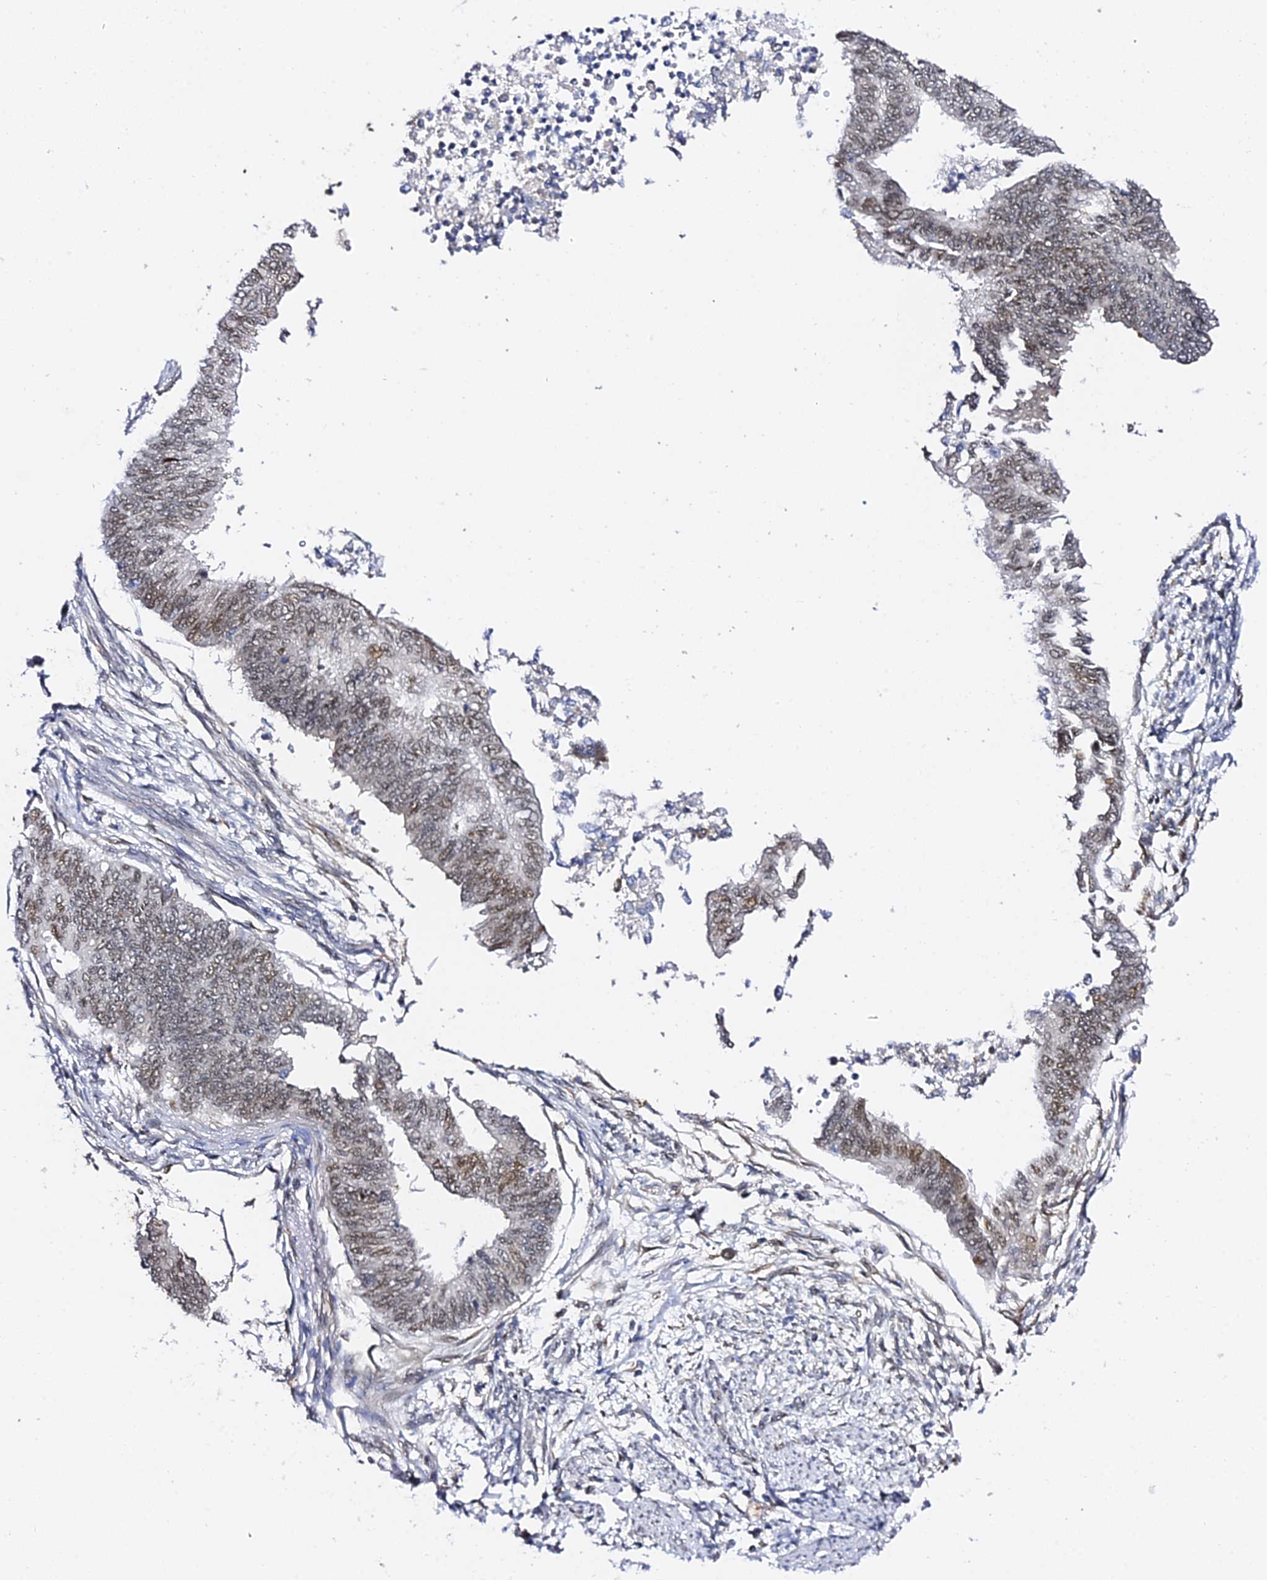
{"staining": {"intensity": "weak", "quantity": ">75%", "location": "nuclear"}, "tissue": "endometrial cancer", "cell_type": "Tumor cells", "image_type": "cancer", "snomed": [{"axis": "morphology", "description": "Adenocarcinoma, NOS"}, {"axis": "topography", "description": "Endometrium"}], "caption": "Immunohistochemistry of human endometrial adenocarcinoma exhibits low levels of weak nuclear expression in about >75% of tumor cells.", "gene": "POFUT2", "patient": {"sex": "female", "age": 68}}